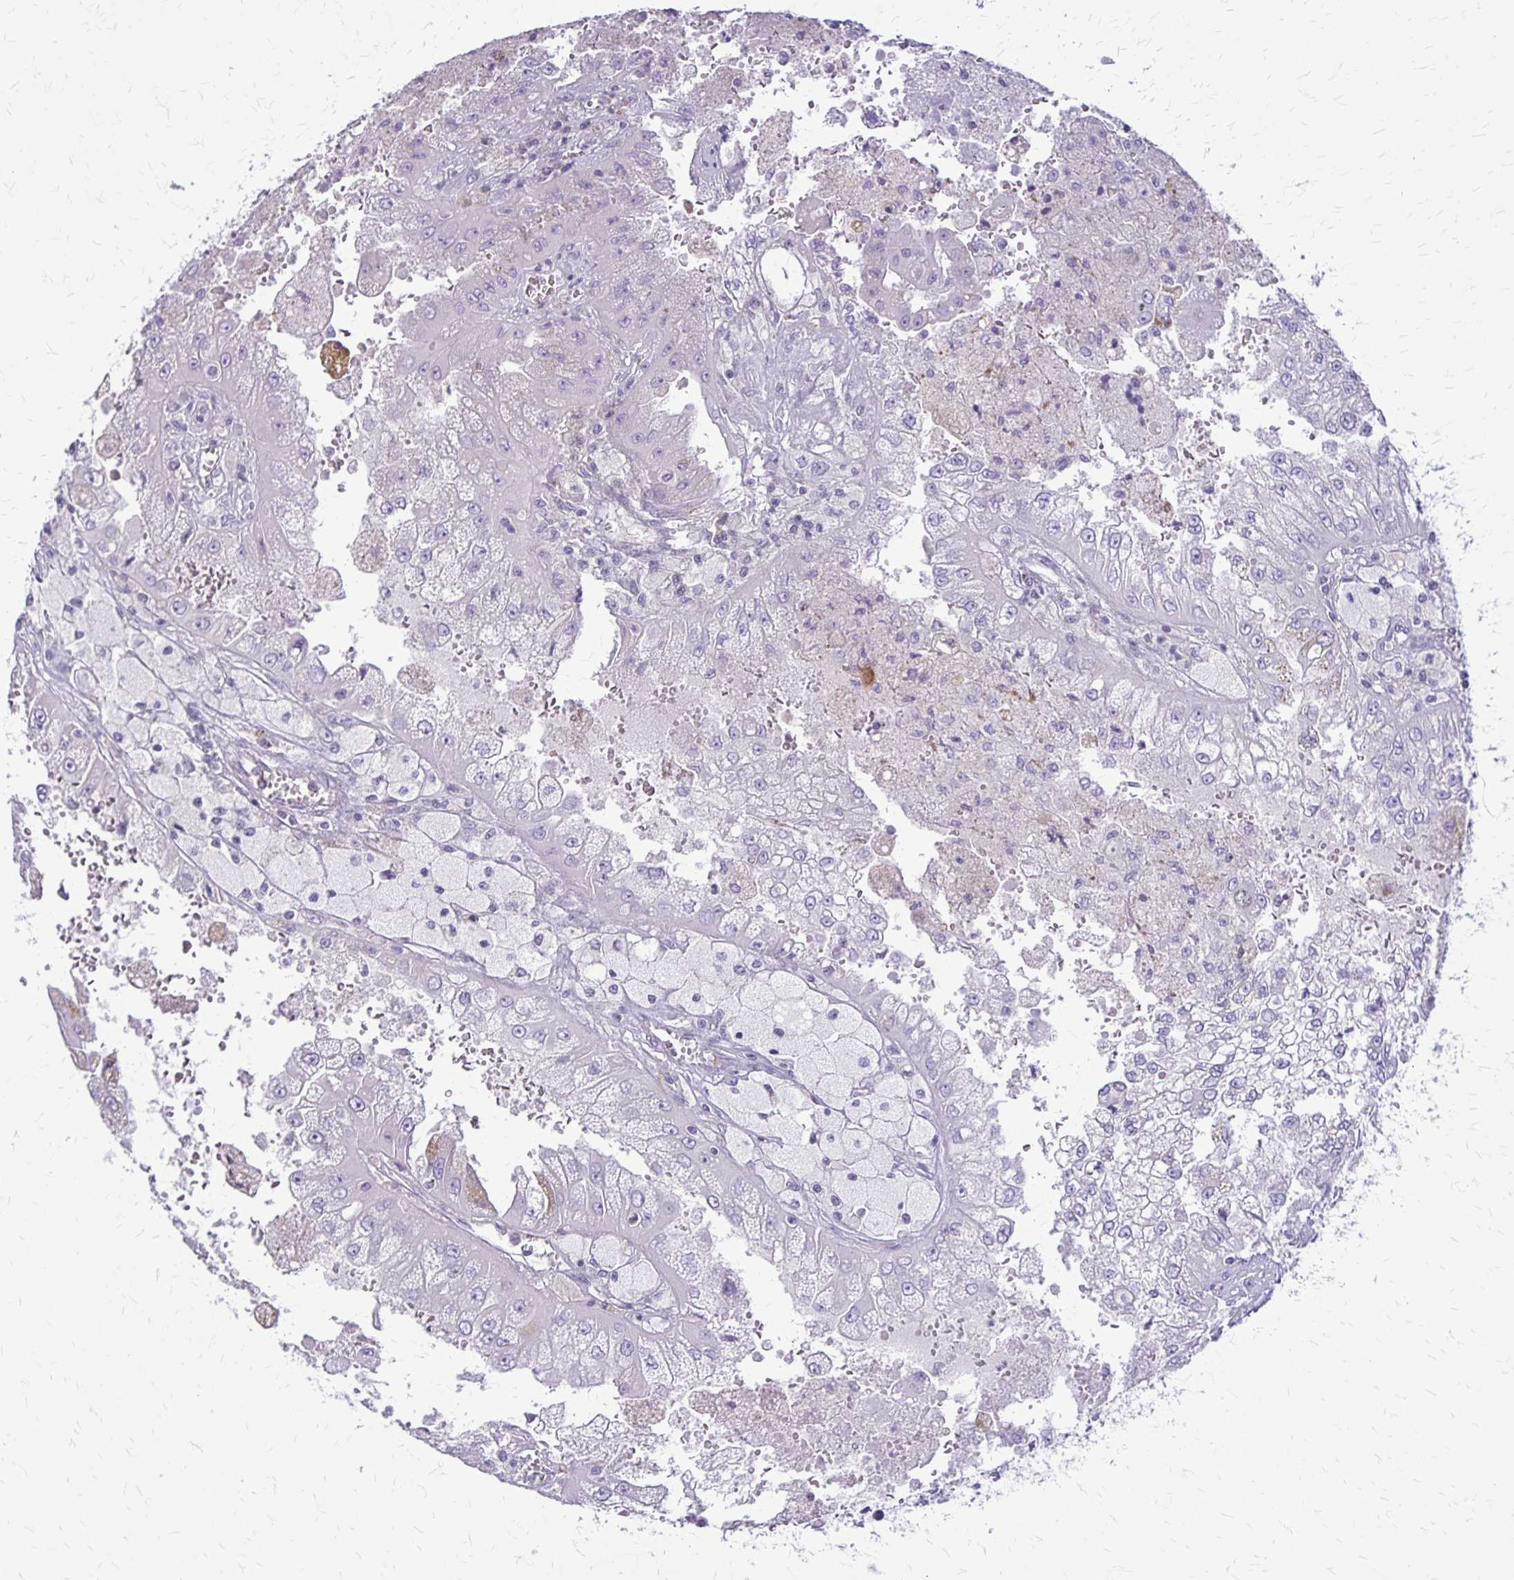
{"staining": {"intensity": "negative", "quantity": "none", "location": "none"}, "tissue": "renal cancer", "cell_type": "Tumor cells", "image_type": "cancer", "snomed": [{"axis": "morphology", "description": "Adenocarcinoma, NOS"}, {"axis": "topography", "description": "Kidney"}], "caption": "Renal adenocarcinoma was stained to show a protein in brown. There is no significant expression in tumor cells.", "gene": "GP9", "patient": {"sex": "male", "age": 58}}